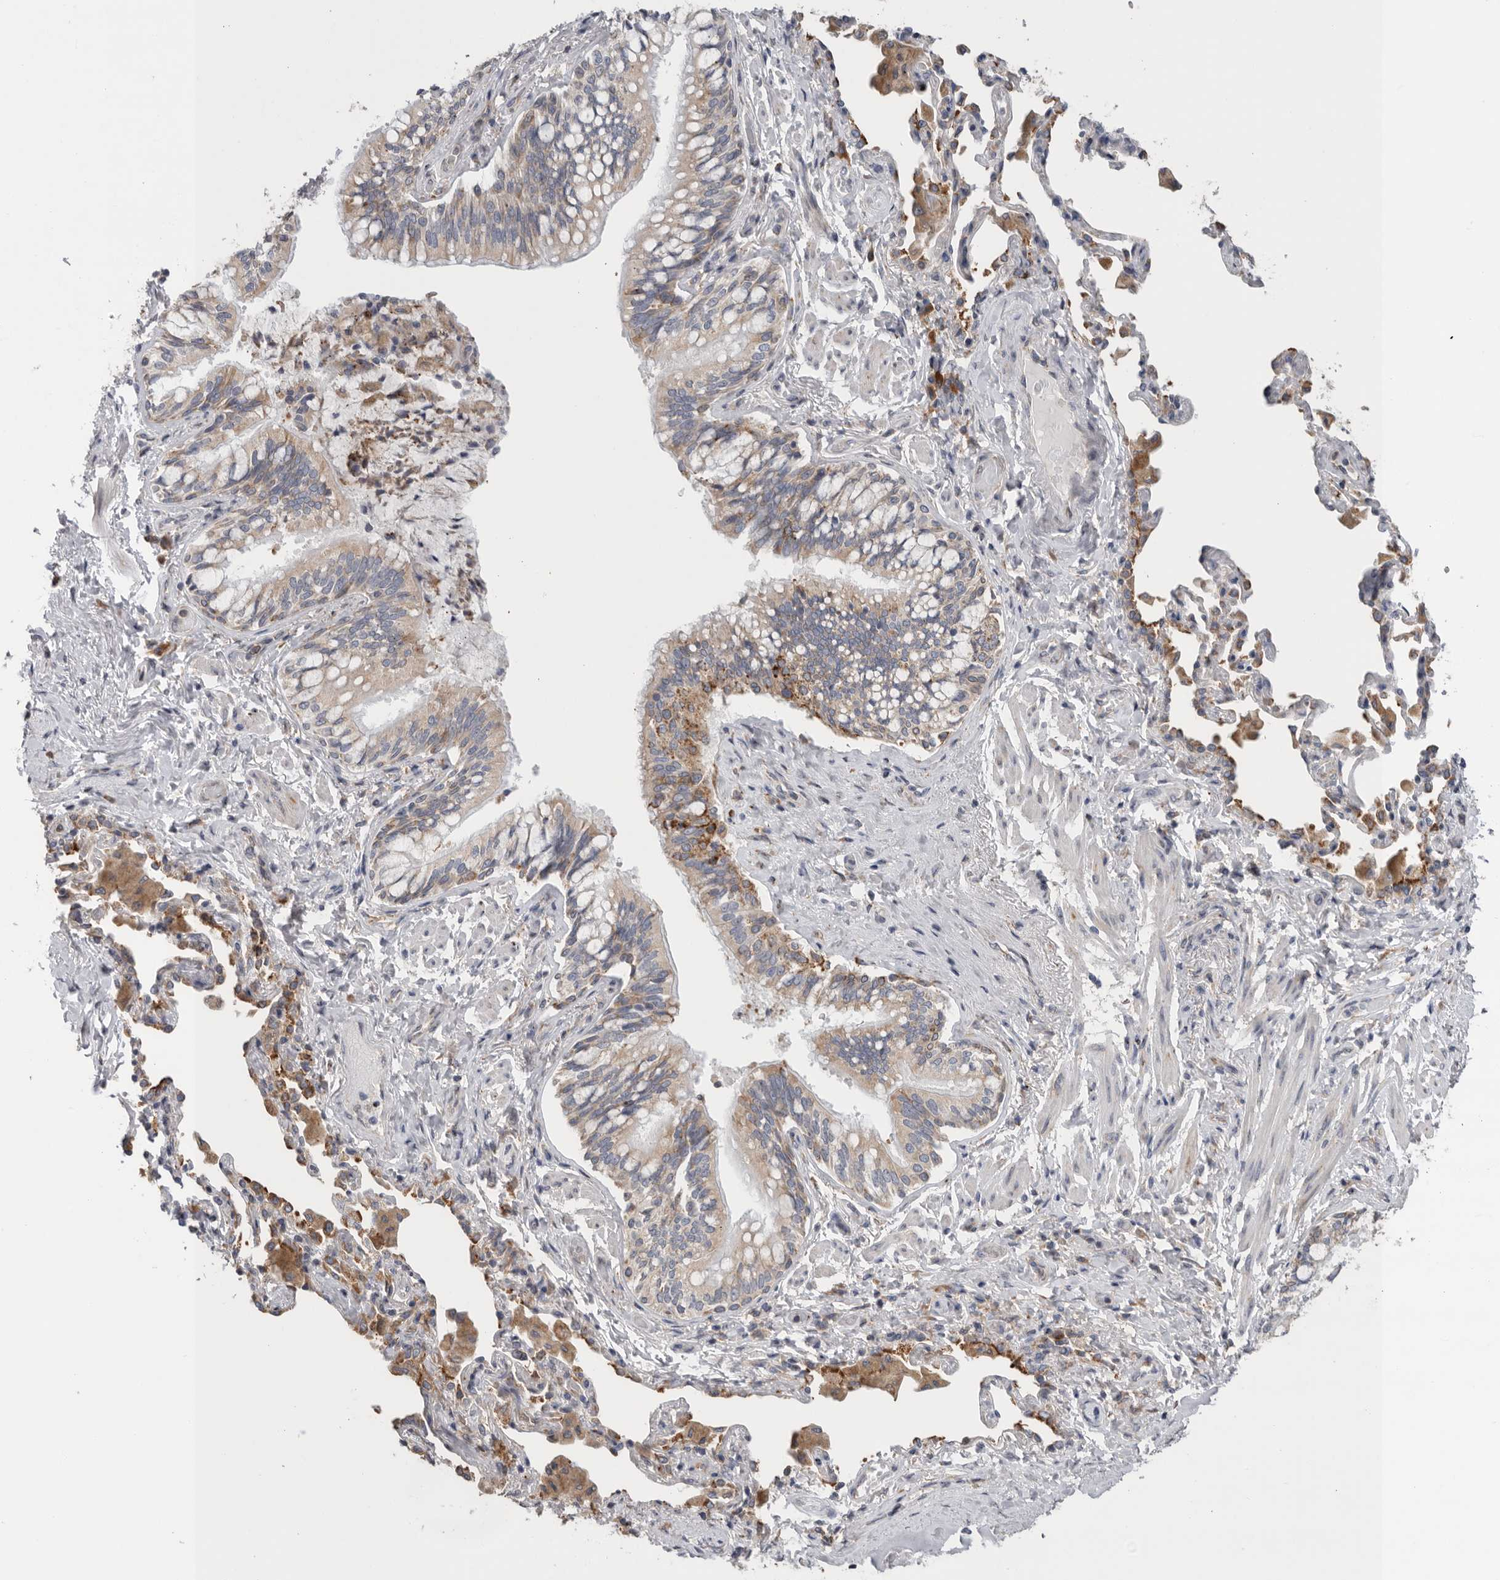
{"staining": {"intensity": "moderate", "quantity": "25%-75%", "location": "cytoplasmic/membranous"}, "tissue": "bronchus", "cell_type": "Respiratory epithelial cells", "image_type": "normal", "snomed": [{"axis": "morphology", "description": "Normal tissue, NOS"}, {"axis": "morphology", "description": "Inflammation, NOS"}, {"axis": "topography", "description": "Bronchus"}, {"axis": "topography", "description": "Lung"}], "caption": "An immunohistochemistry histopathology image of benign tissue is shown. Protein staining in brown labels moderate cytoplasmic/membranous positivity in bronchus within respiratory epithelial cells.", "gene": "GANAB", "patient": {"sex": "female", "age": 46}}